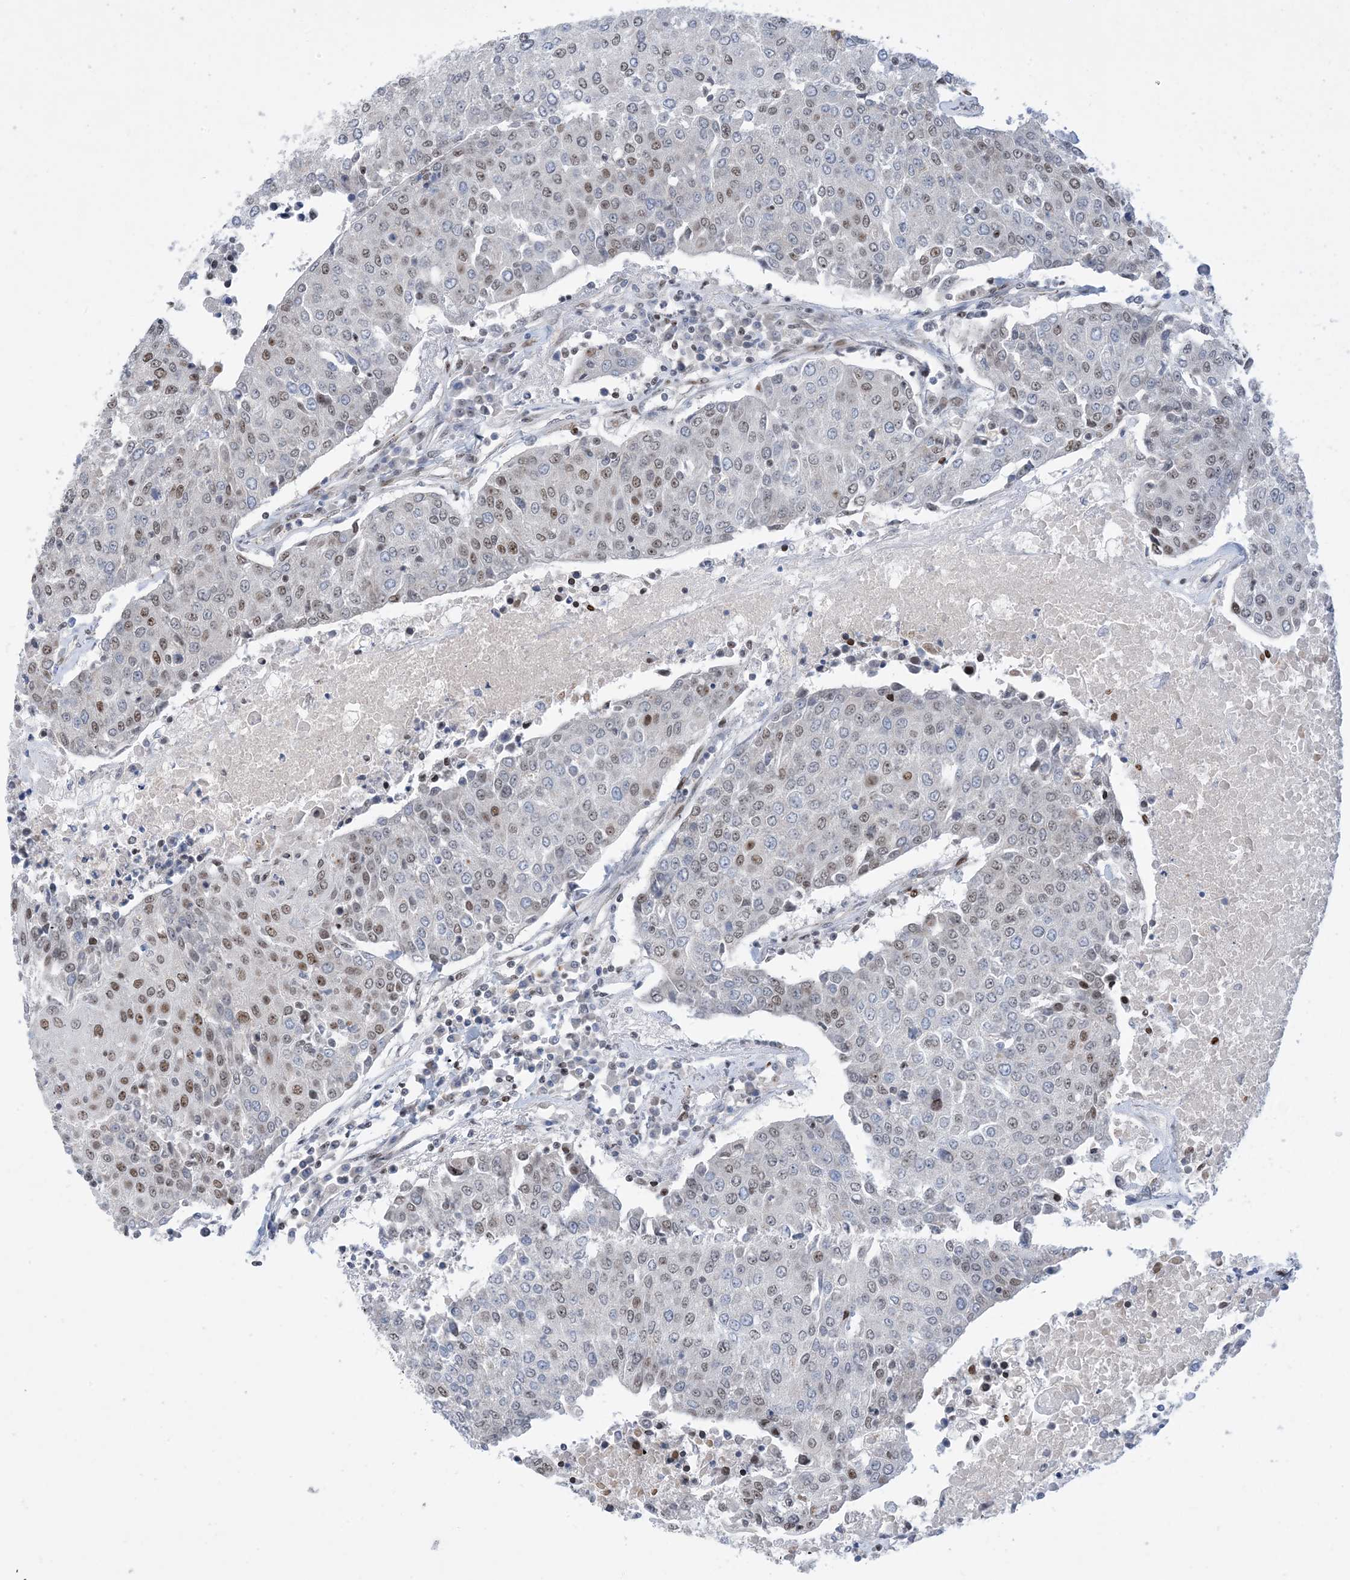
{"staining": {"intensity": "moderate", "quantity": "25%-75%", "location": "nuclear"}, "tissue": "urothelial cancer", "cell_type": "Tumor cells", "image_type": "cancer", "snomed": [{"axis": "morphology", "description": "Urothelial carcinoma, High grade"}, {"axis": "topography", "description": "Urinary bladder"}], "caption": "High-grade urothelial carcinoma stained with a protein marker reveals moderate staining in tumor cells.", "gene": "TSPYL1", "patient": {"sex": "female", "age": 85}}